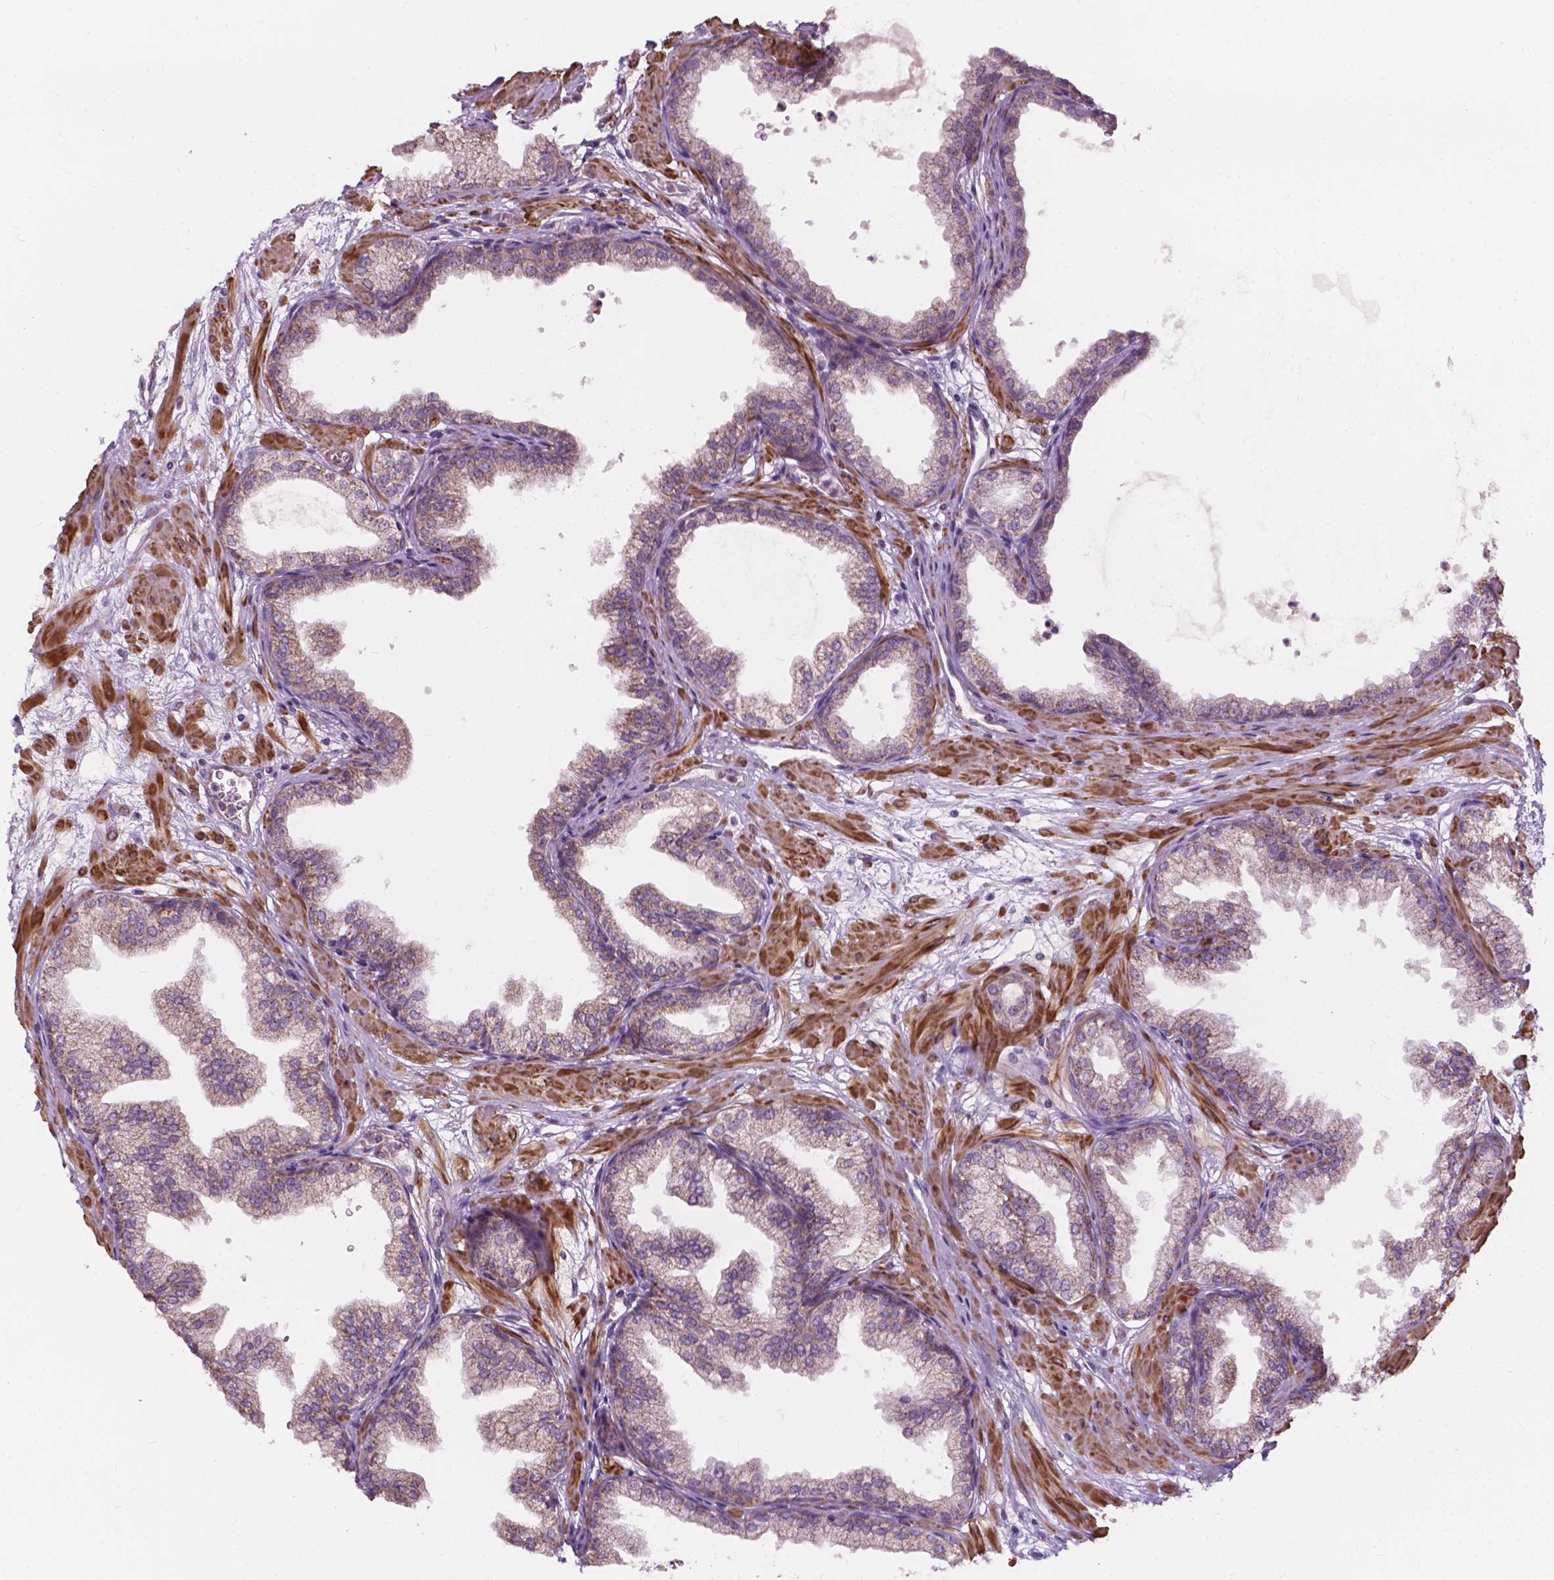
{"staining": {"intensity": "negative", "quantity": "none", "location": "none"}, "tissue": "prostate", "cell_type": "Glandular cells", "image_type": "normal", "snomed": [{"axis": "morphology", "description": "Normal tissue, NOS"}, {"axis": "topography", "description": "Prostate"}], "caption": "Glandular cells show no significant protein positivity in unremarkable prostate. (Stains: DAB (3,3'-diaminobenzidine) immunohistochemistry (IHC) with hematoxylin counter stain, Microscopy: brightfield microscopy at high magnification).", "gene": "NDUFA10", "patient": {"sex": "male", "age": 37}}